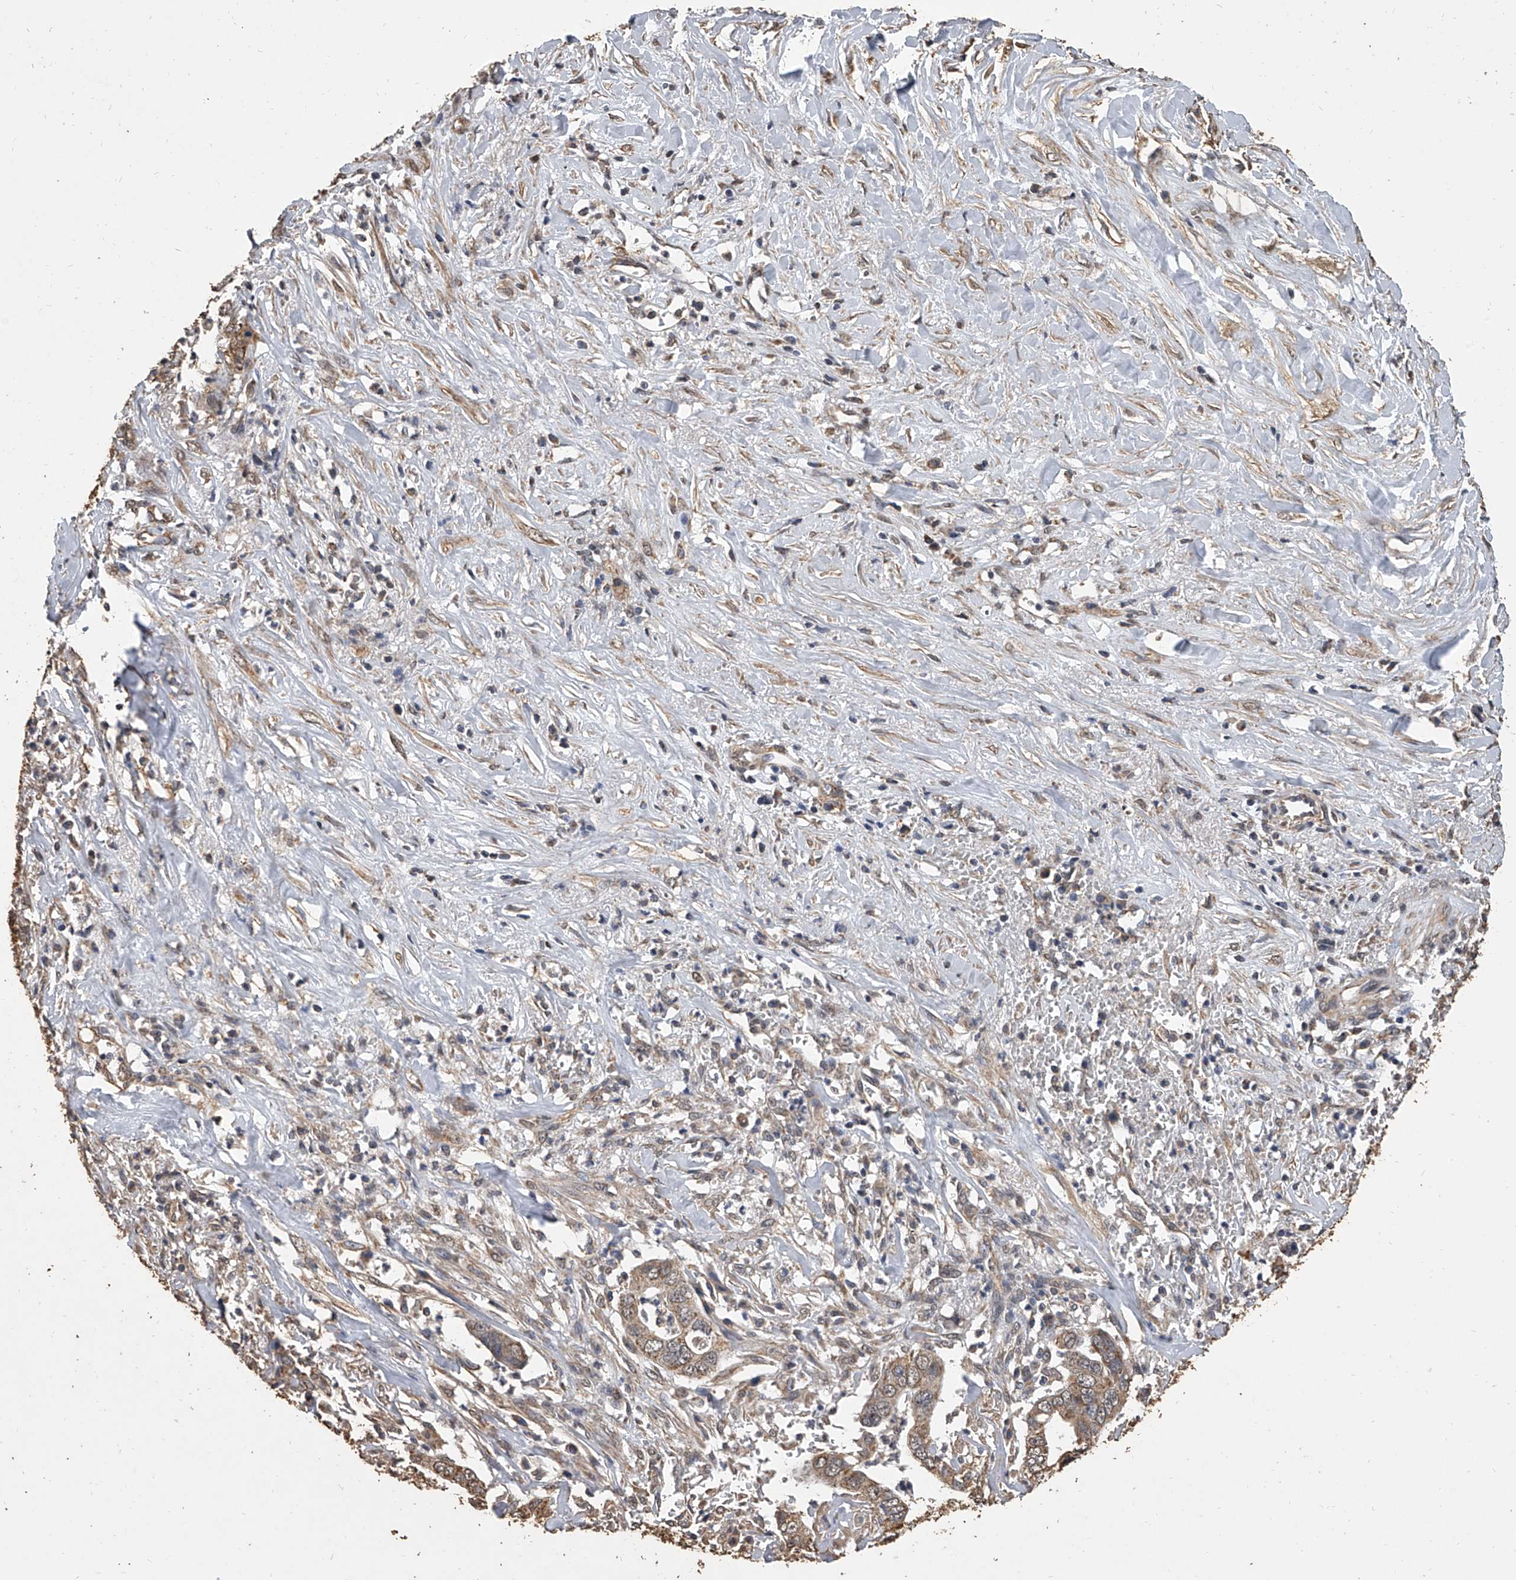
{"staining": {"intensity": "moderate", "quantity": ">75%", "location": "cytoplasmic/membranous"}, "tissue": "liver cancer", "cell_type": "Tumor cells", "image_type": "cancer", "snomed": [{"axis": "morphology", "description": "Cholangiocarcinoma"}, {"axis": "topography", "description": "Liver"}], "caption": "Approximately >75% of tumor cells in human liver cancer reveal moderate cytoplasmic/membranous protein positivity as visualized by brown immunohistochemical staining.", "gene": "MRPL28", "patient": {"sex": "female", "age": 79}}